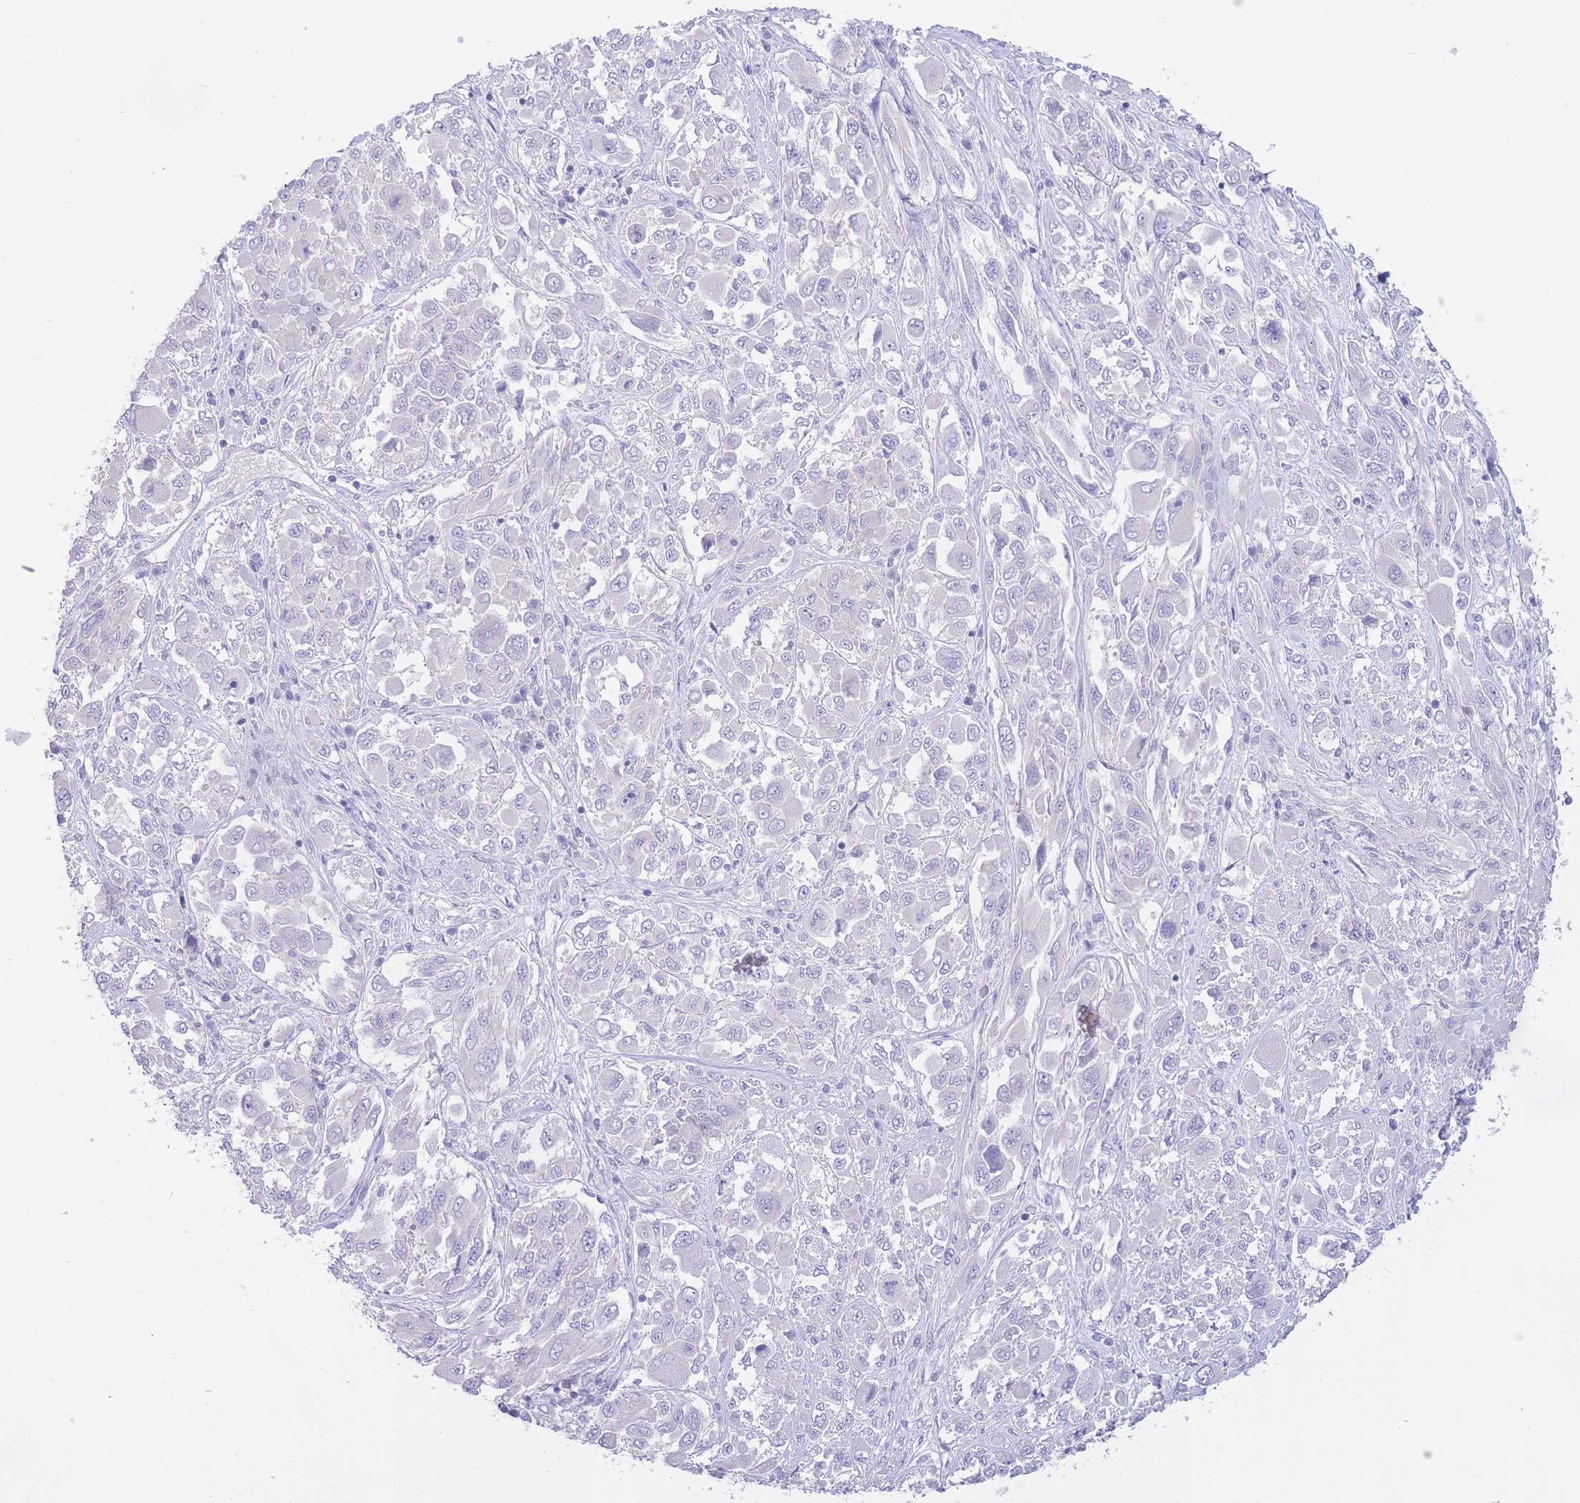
{"staining": {"intensity": "negative", "quantity": "none", "location": "none"}, "tissue": "melanoma", "cell_type": "Tumor cells", "image_type": "cancer", "snomed": [{"axis": "morphology", "description": "Malignant melanoma, NOS"}, {"axis": "topography", "description": "Skin"}], "caption": "IHC micrograph of neoplastic tissue: malignant melanoma stained with DAB (3,3'-diaminobenzidine) demonstrates no significant protein staining in tumor cells. (DAB (3,3'-diaminobenzidine) immunohistochemistry visualized using brightfield microscopy, high magnification).", "gene": "ALS2CL", "patient": {"sex": "female", "age": 91}}